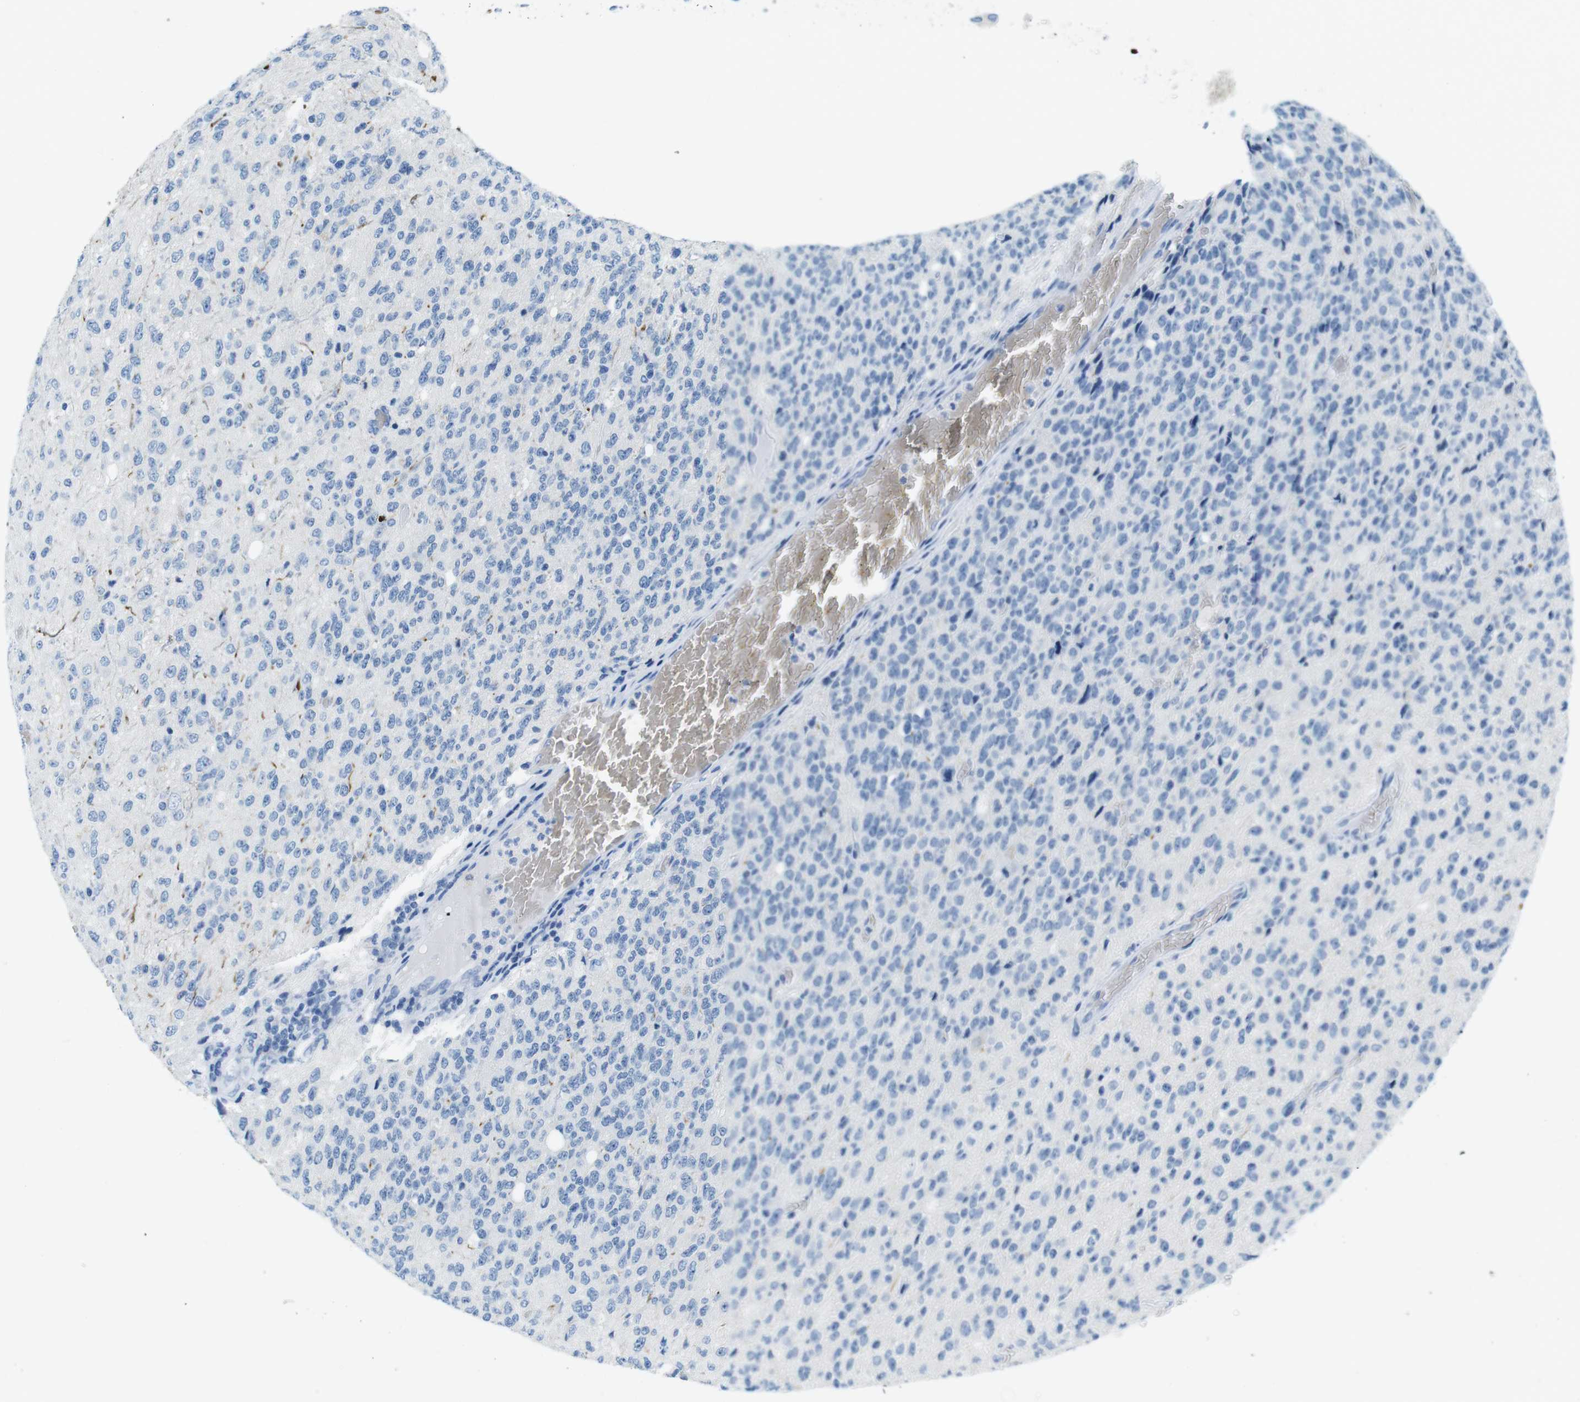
{"staining": {"intensity": "negative", "quantity": "none", "location": "none"}, "tissue": "glioma", "cell_type": "Tumor cells", "image_type": "cancer", "snomed": [{"axis": "morphology", "description": "Glioma, malignant, High grade"}, {"axis": "topography", "description": "pancreas cauda"}], "caption": "High power microscopy image of an IHC image of malignant glioma (high-grade), revealing no significant expression in tumor cells.", "gene": "TFAP2C", "patient": {"sex": "male", "age": 60}}